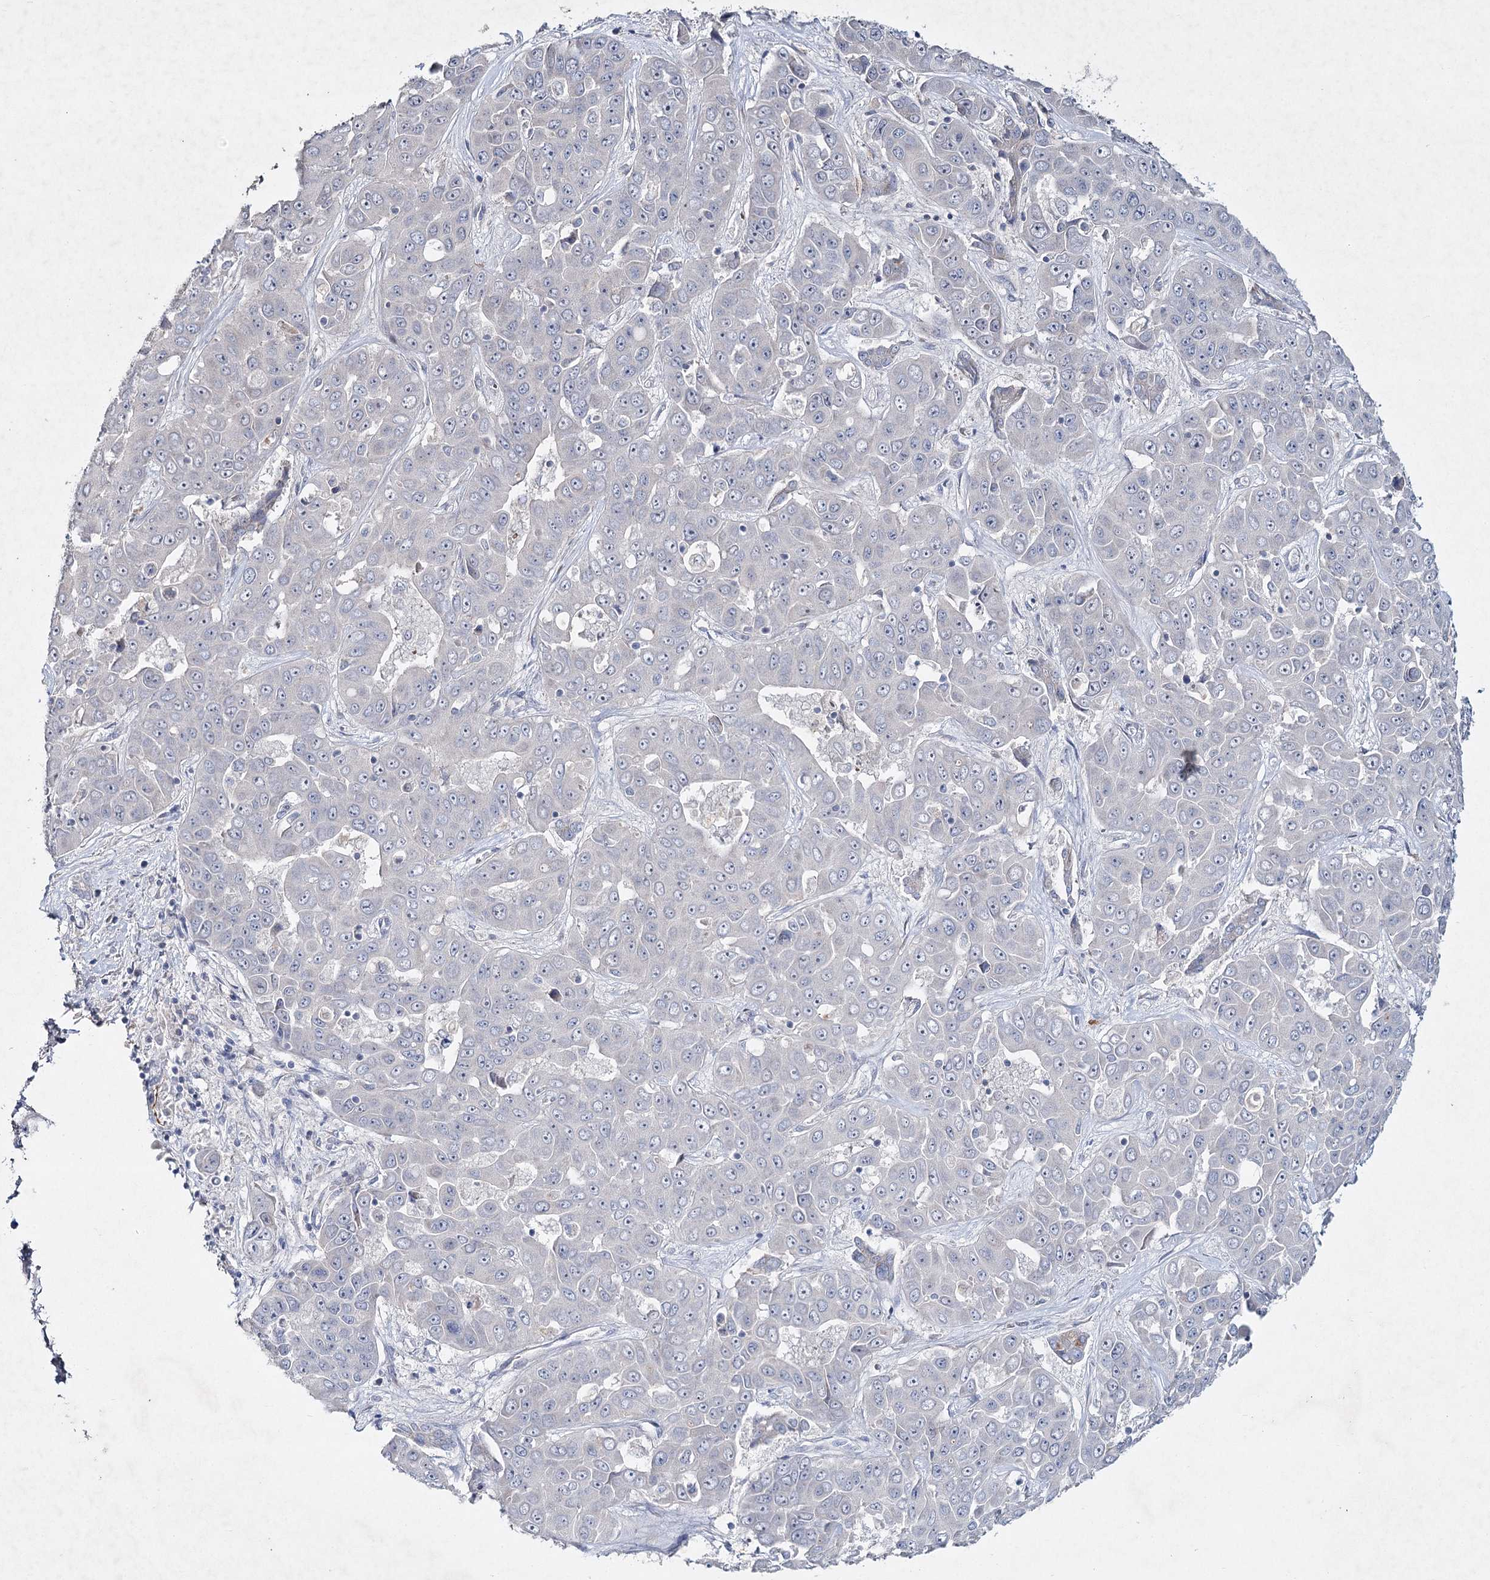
{"staining": {"intensity": "negative", "quantity": "none", "location": "none"}, "tissue": "liver cancer", "cell_type": "Tumor cells", "image_type": "cancer", "snomed": [{"axis": "morphology", "description": "Cholangiocarcinoma"}, {"axis": "topography", "description": "Liver"}], "caption": "Tumor cells show no significant protein staining in liver cancer. The staining is performed using DAB brown chromogen with nuclei counter-stained in using hematoxylin.", "gene": "RFX6", "patient": {"sex": "female", "age": 52}}